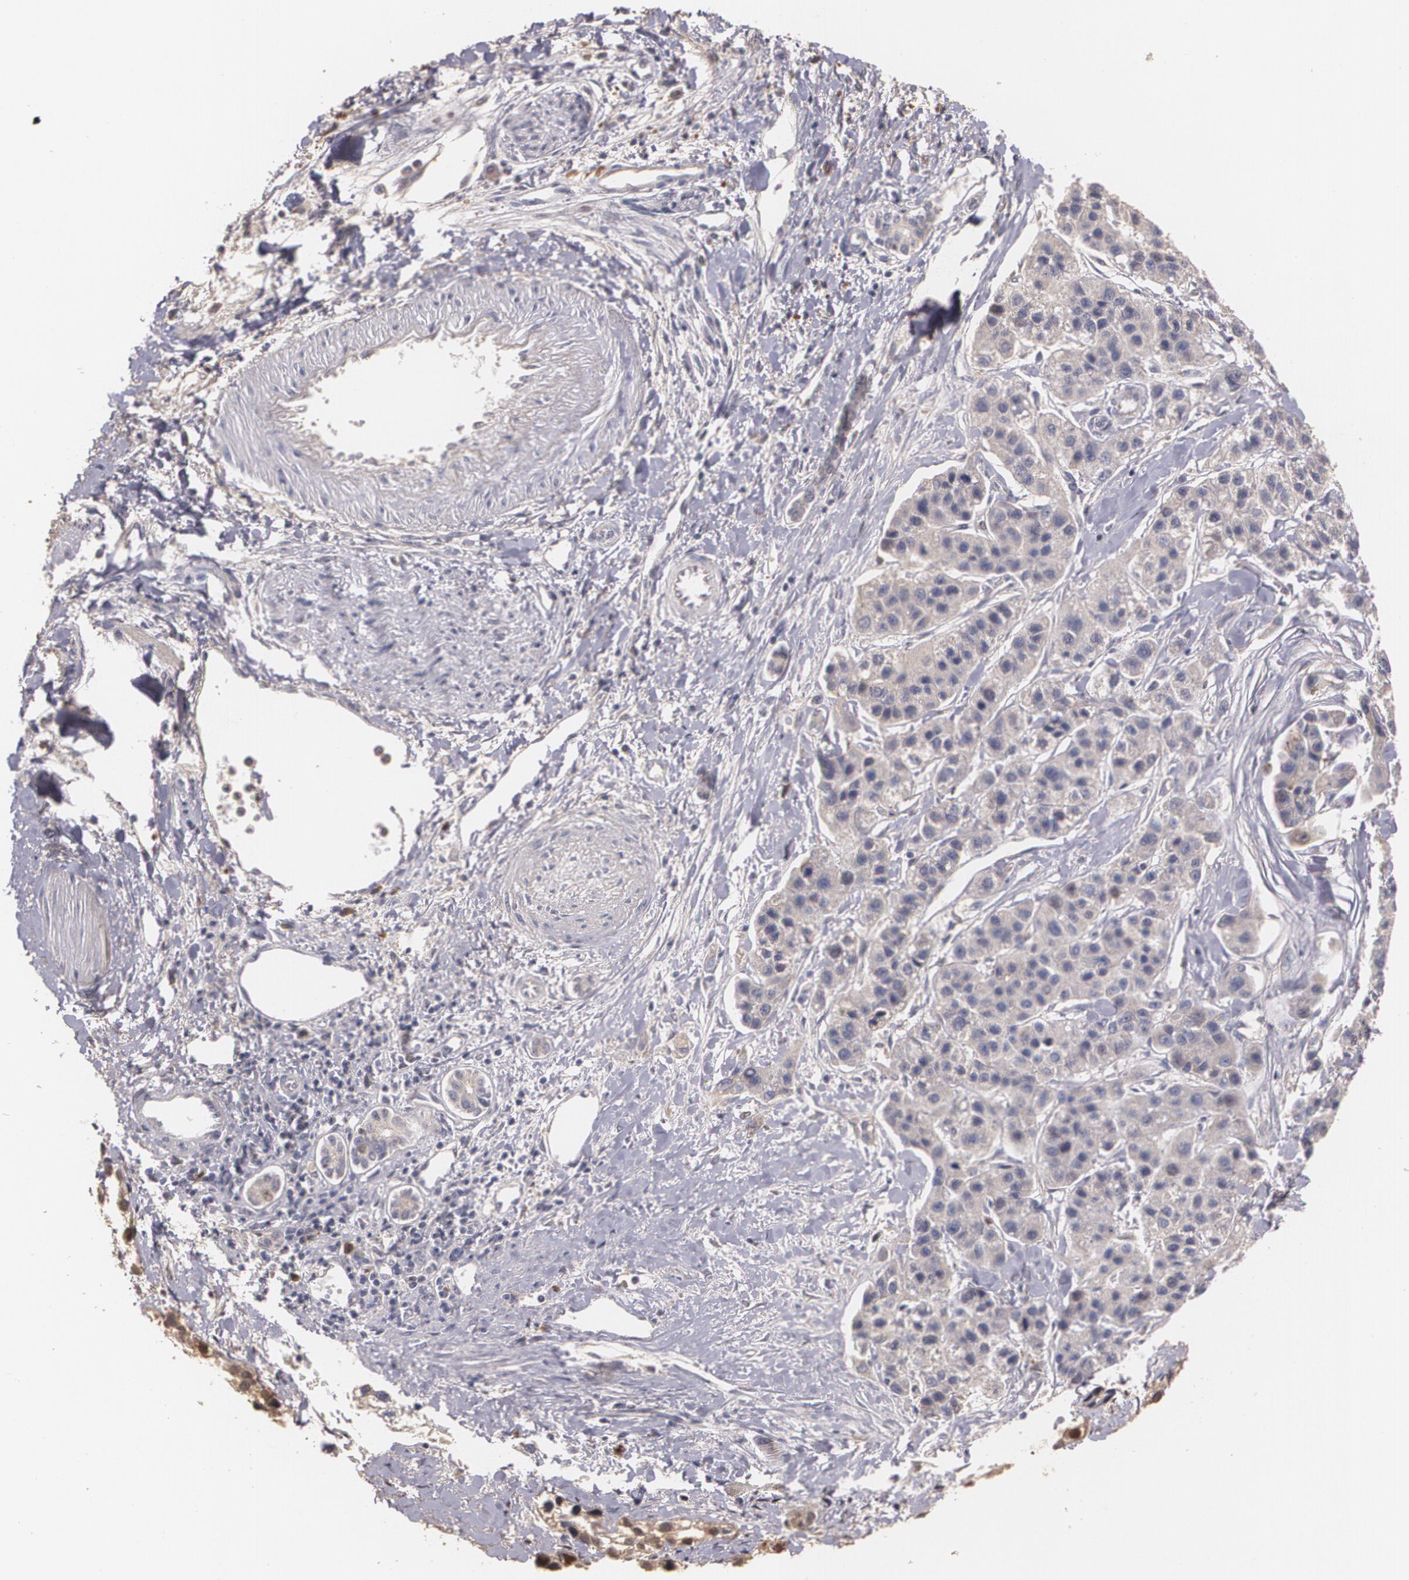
{"staining": {"intensity": "weak", "quantity": "25%-75%", "location": "cytoplasmic/membranous"}, "tissue": "liver cancer", "cell_type": "Tumor cells", "image_type": "cancer", "snomed": [{"axis": "morphology", "description": "Carcinoma, Hepatocellular, NOS"}, {"axis": "topography", "description": "Liver"}], "caption": "Immunohistochemistry (IHC) (DAB (3,3'-diaminobenzidine)) staining of human hepatocellular carcinoma (liver) demonstrates weak cytoplasmic/membranous protein expression in approximately 25%-75% of tumor cells. Immunohistochemistry (IHC) stains the protein in brown and the nuclei are stained blue.", "gene": "BRCA1", "patient": {"sex": "female", "age": 85}}